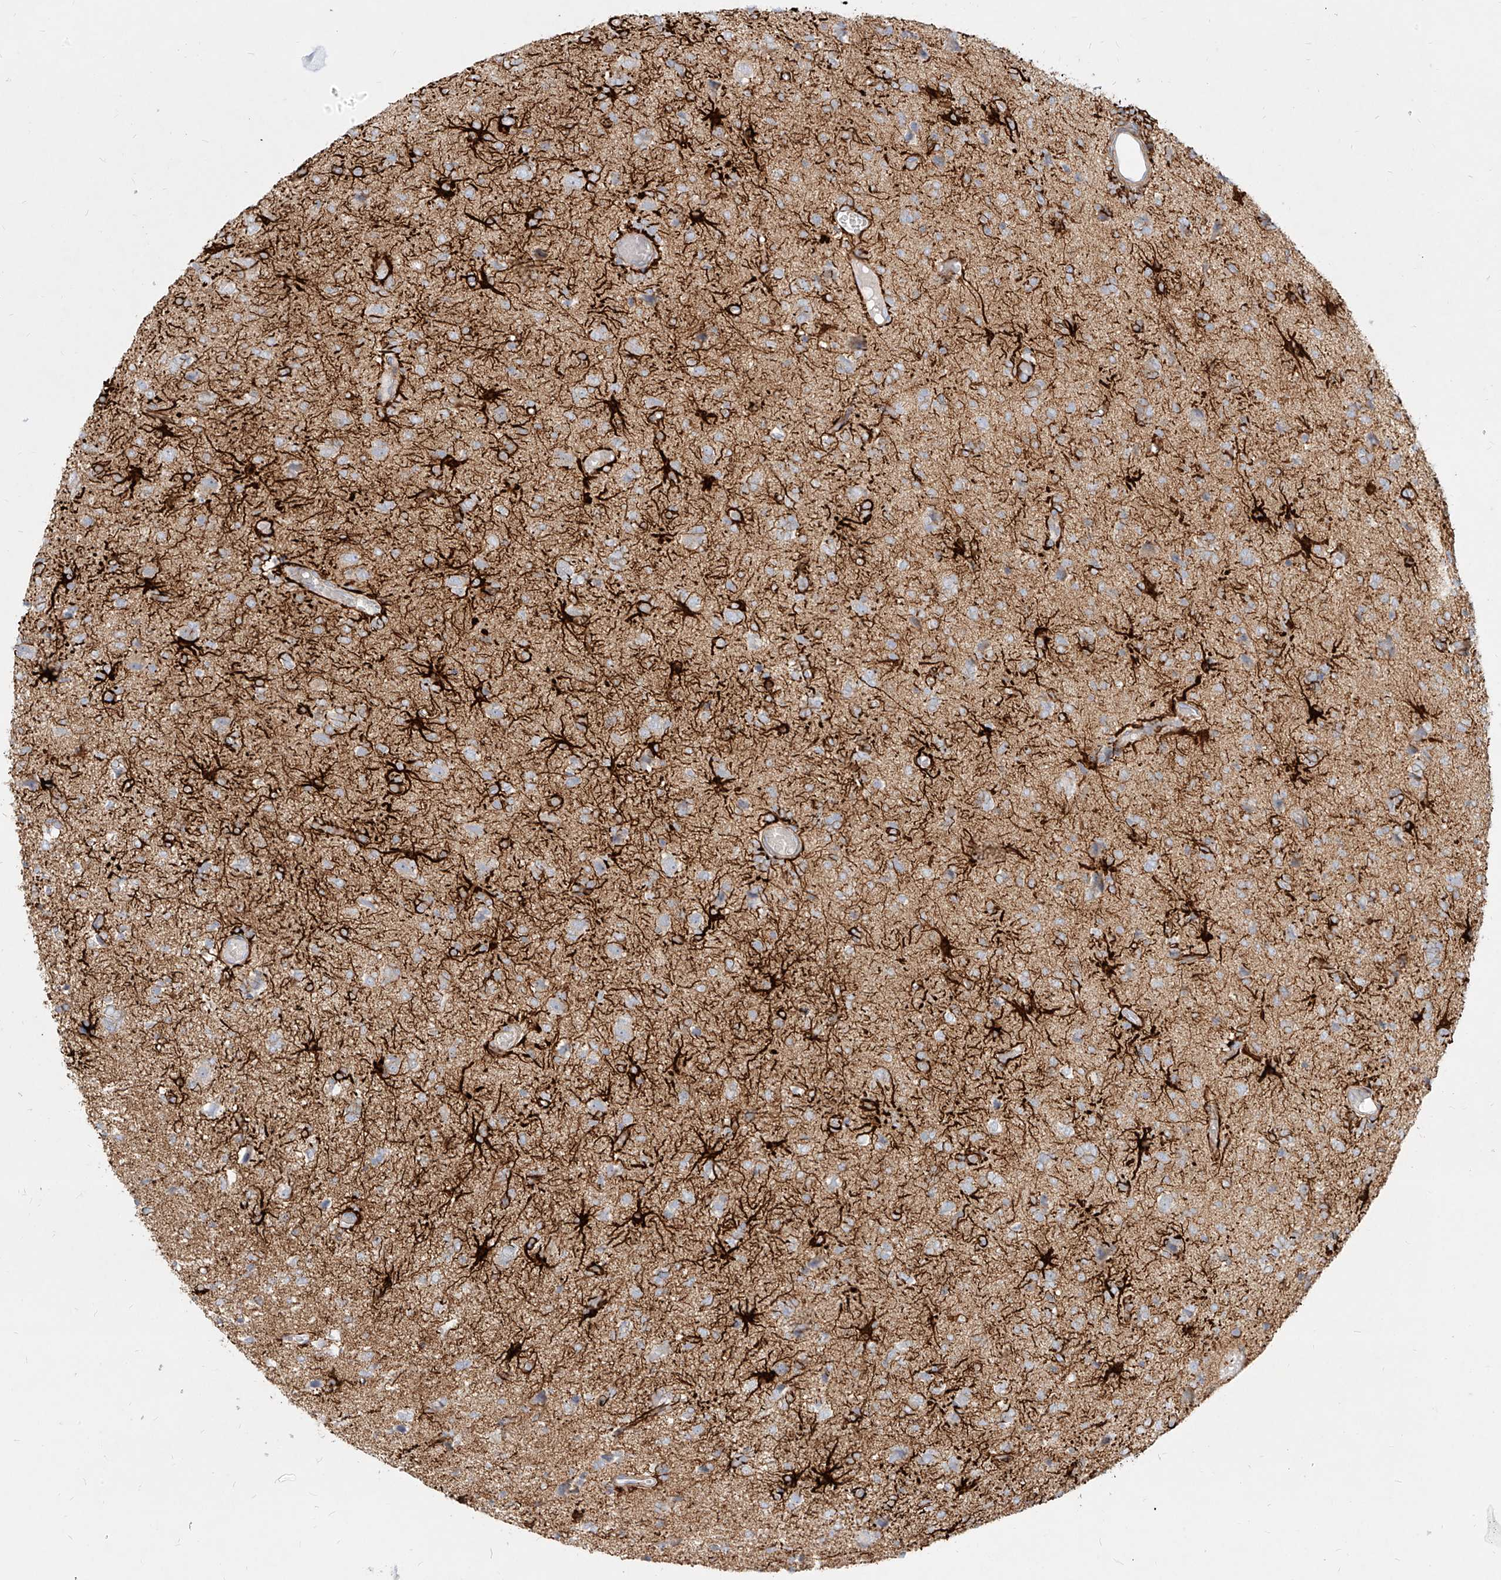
{"staining": {"intensity": "negative", "quantity": "none", "location": "none"}, "tissue": "glioma", "cell_type": "Tumor cells", "image_type": "cancer", "snomed": [{"axis": "morphology", "description": "Glioma, malignant, High grade"}, {"axis": "topography", "description": "Brain"}], "caption": "DAB immunohistochemical staining of high-grade glioma (malignant) shows no significant positivity in tumor cells.", "gene": "ITPKB", "patient": {"sex": "female", "age": 59}}